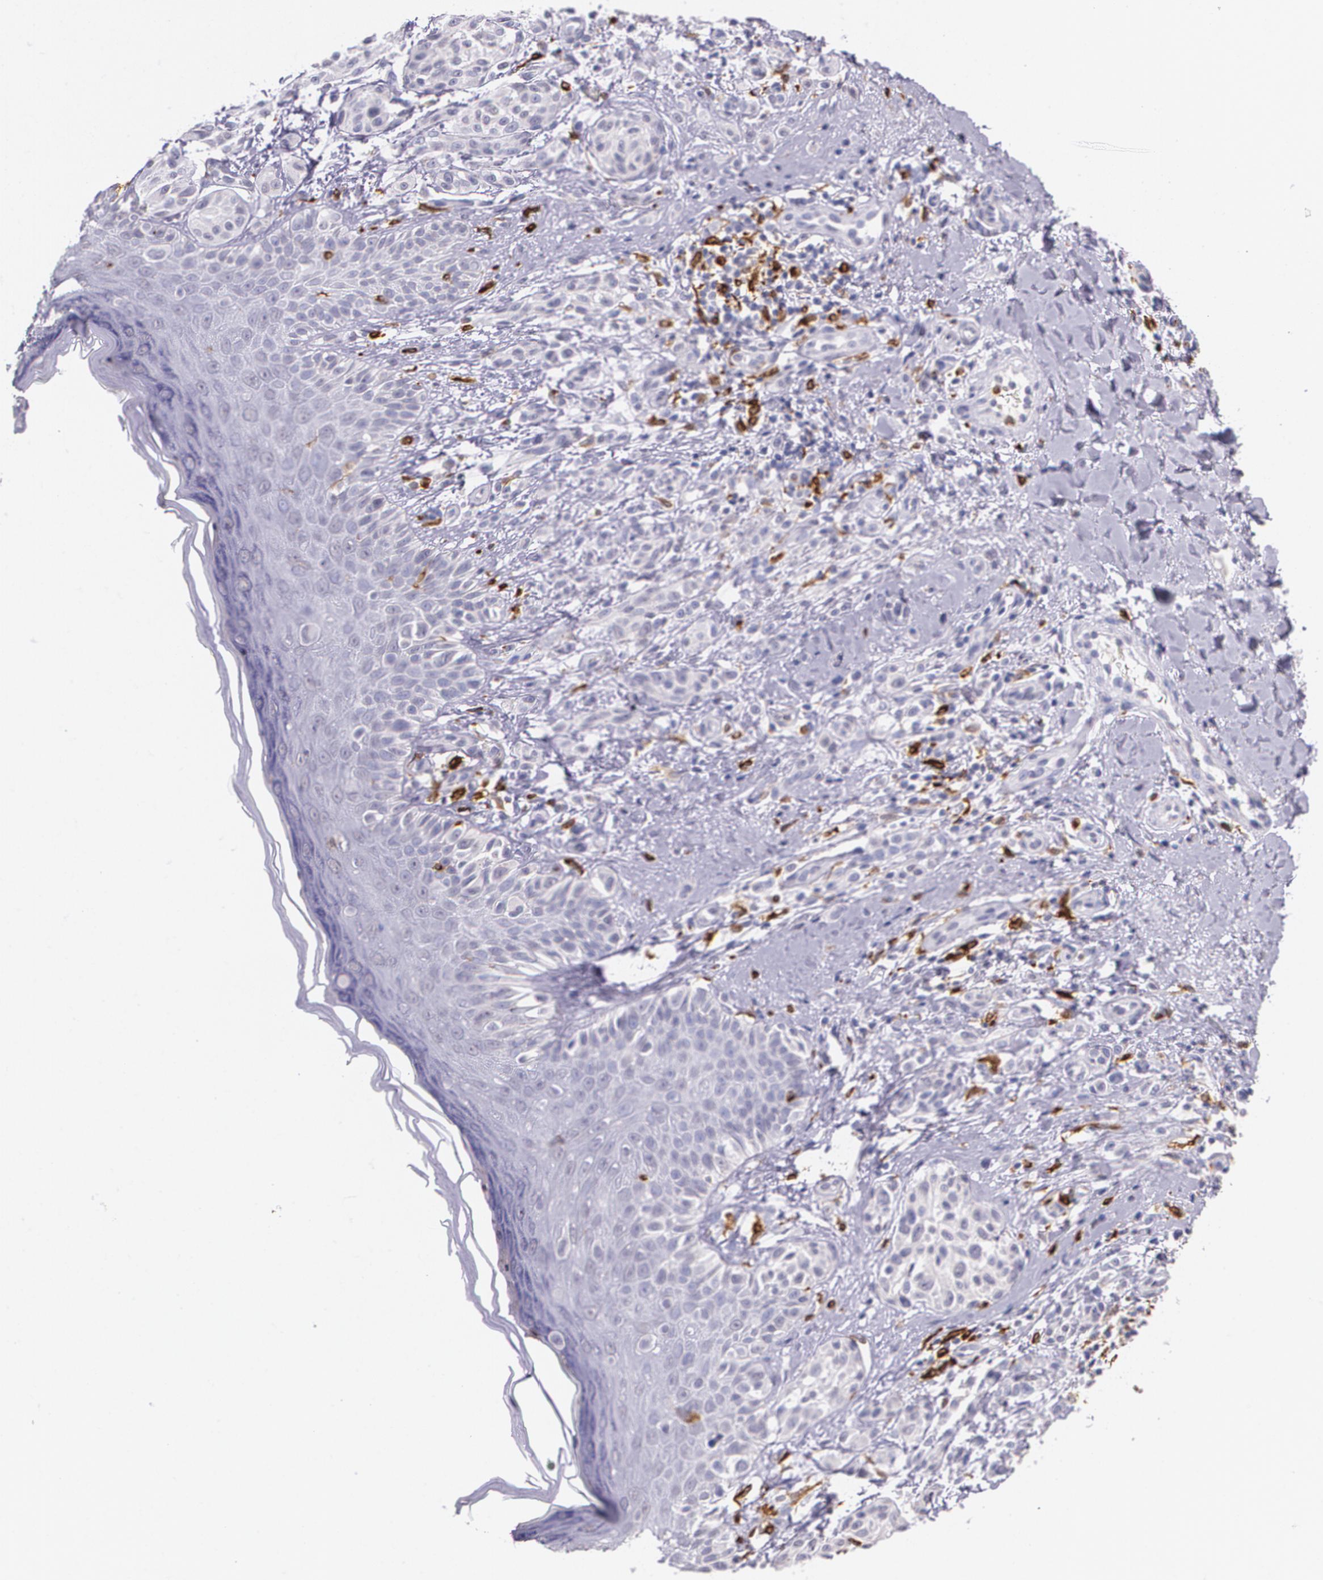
{"staining": {"intensity": "negative", "quantity": "none", "location": "none"}, "tissue": "melanoma", "cell_type": "Tumor cells", "image_type": "cancer", "snomed": [{"axis": "morphology", "description": "Malignant melanoma, NOS"}, {"axis": "topography", "description": "Skin"}], "caption": "Micrograph shows no protein expression in tumor cells of melanoma tissue. (DAB (3,3'-diaminobenzidine) immunohistochemistry (IHC) visualized using brightfield microscopy, high magnification).", "gene": "RTN1", "patient": {"sex": "male", "age": 57}}